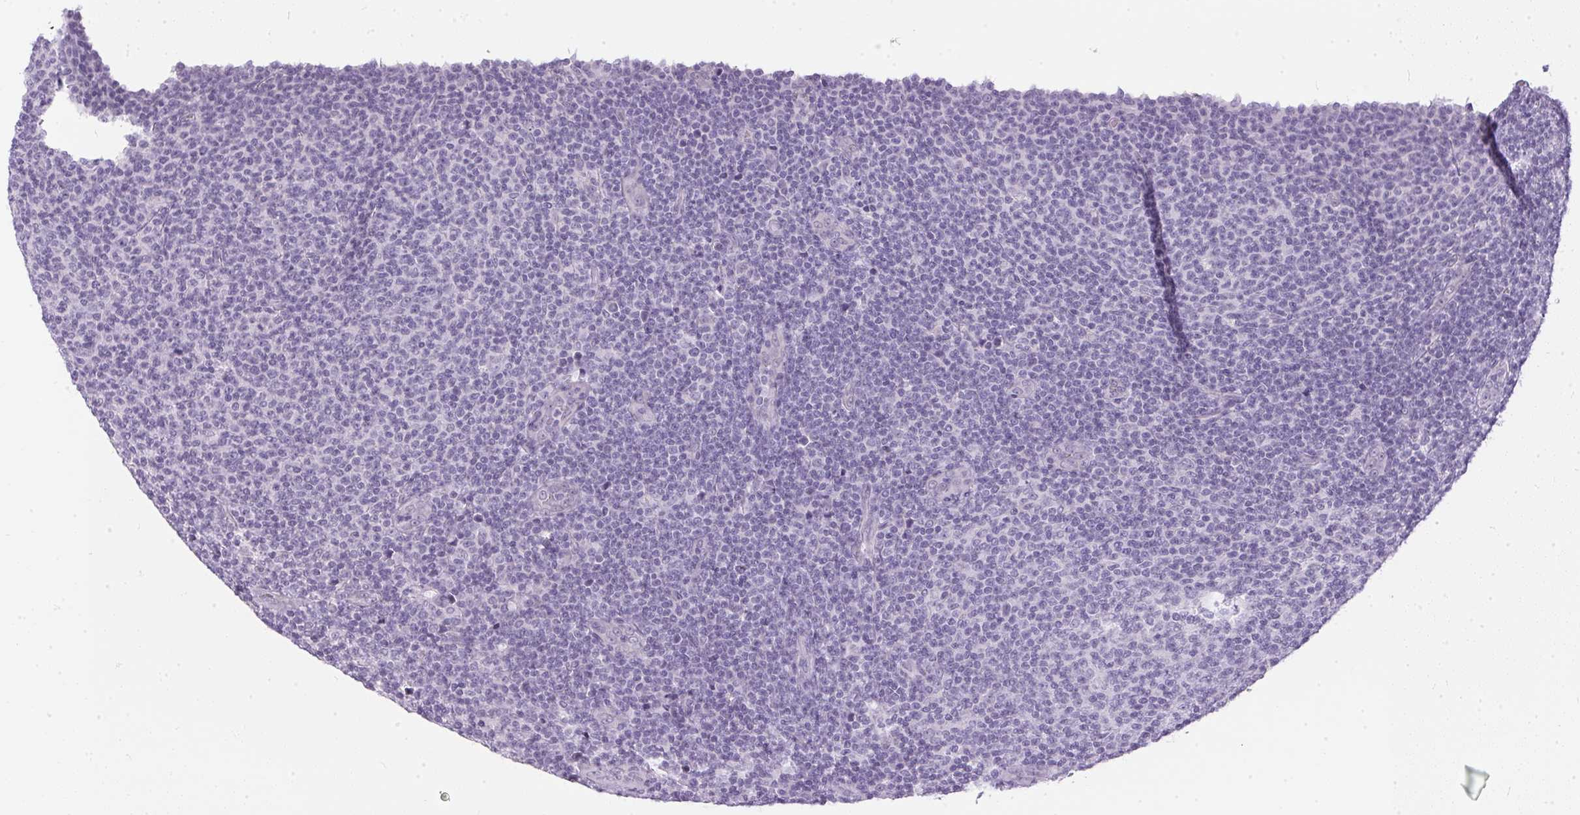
{"staining": {"intensity": "negative", "quantity": "none", "location": "none"}, "tissue": "lymphoma", "cell_type": "Tumor cells", "image_type": "cancer", "snomed": [{"axis": "morphology", "description": "Malignant lymphoma, non-Hodgkin's type, Low grade"}, {"axis": "topography", "description": "Lymph node"}], "caption": "IHC image of human lymphoma stained for a protein (brown), which exhibits no staining in tumor cells. Brightfield microscopy of immunohistochemistry stained with DAB (3,3'-diaminobenzidine) (brown) and hematoxylin (blue), captured at high magnification.", "gene": "GBP6", "patient": {"sex": "male", "age": 66}}